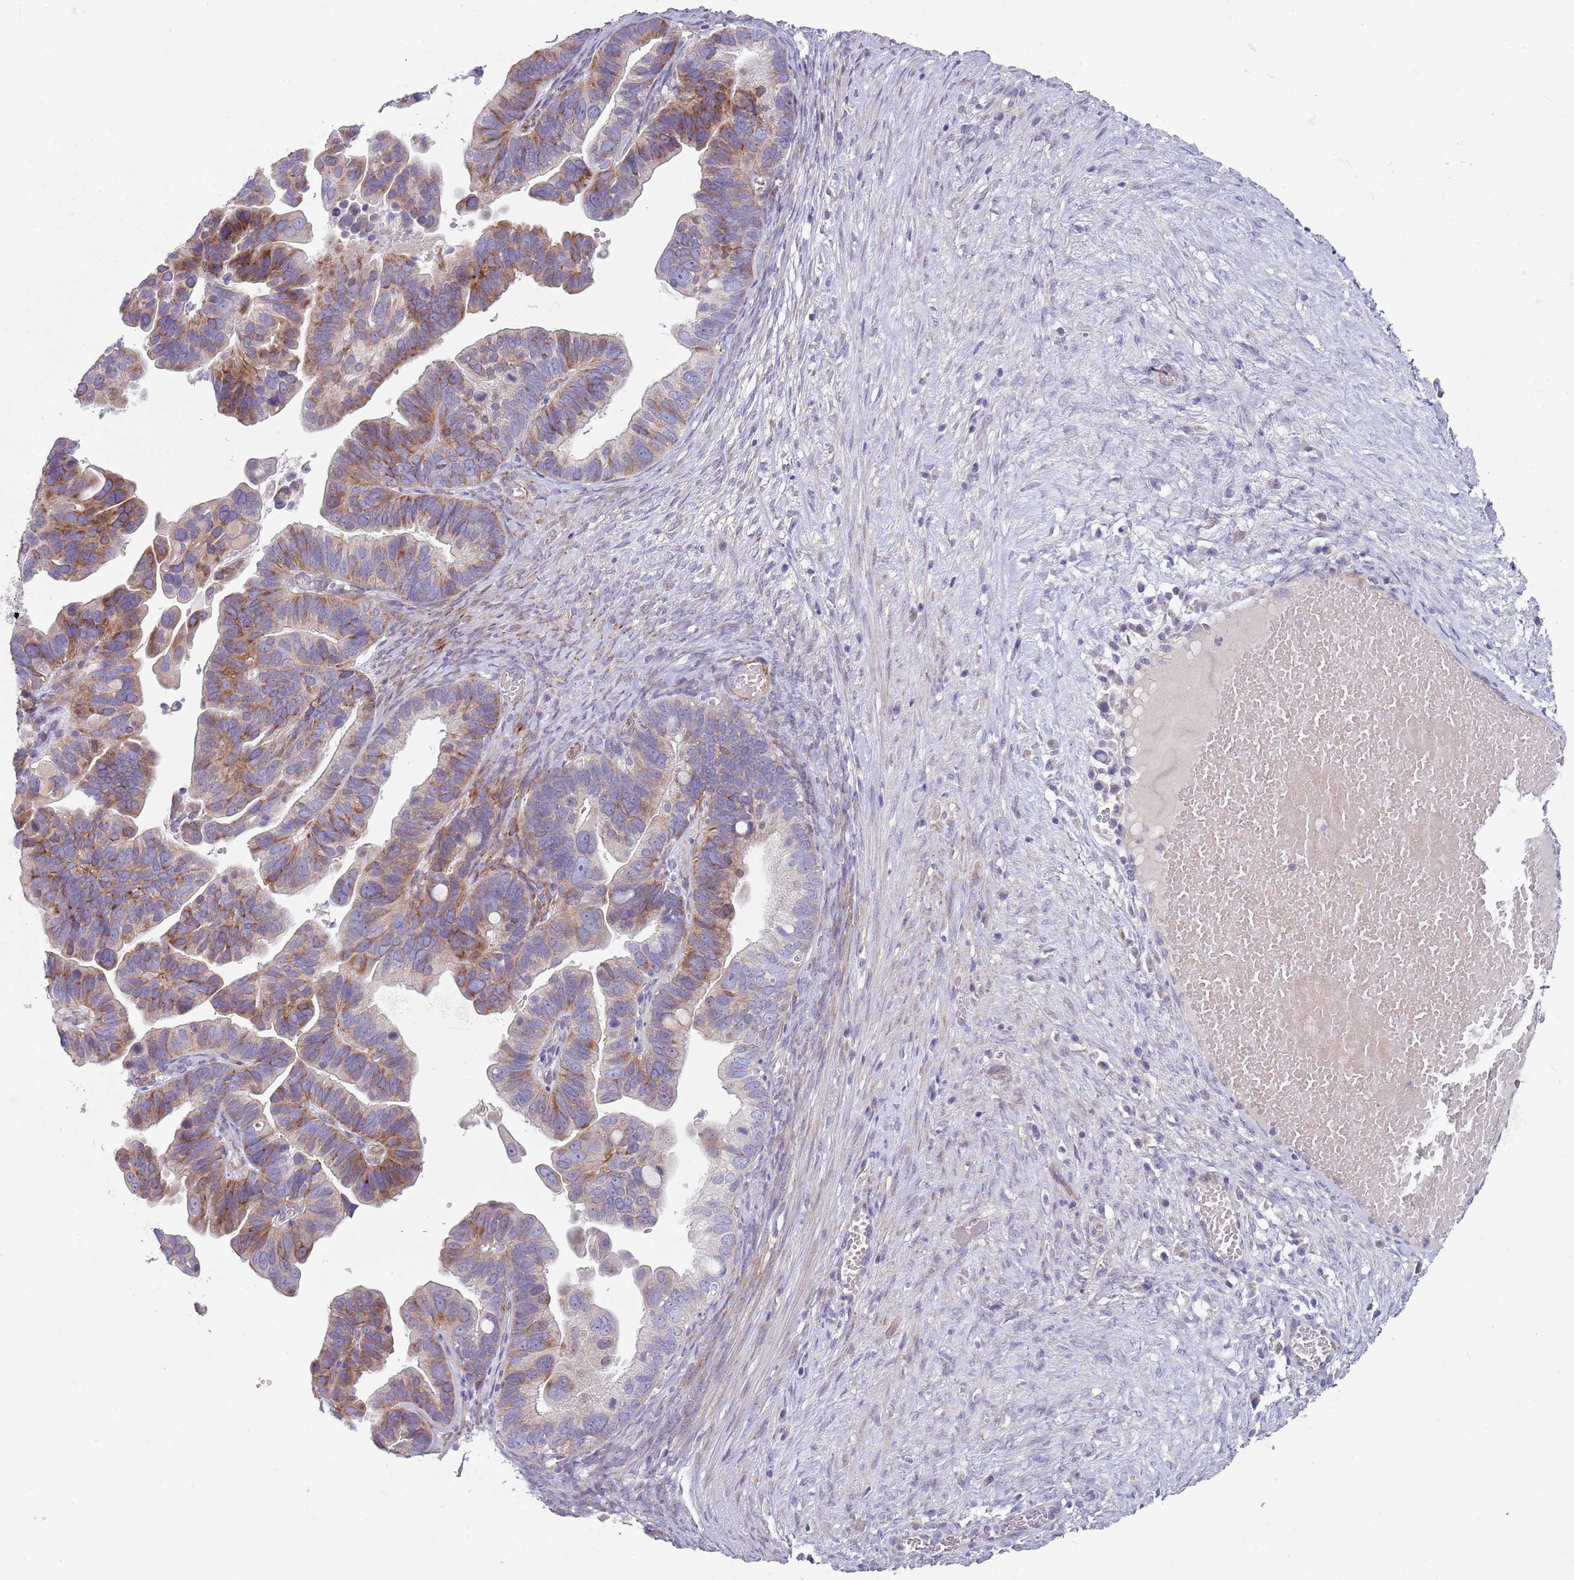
{"staining": {"intensity": "moderate", "quantity": "25%-75%", "location": "cytoplasmic/membranous"}, "tissue": "ovarian cancer", "cell_type": "Tumor cells", "image_type": "cancer", "snomed": [{"axis": "morphology", "description": "Cystadenocarcinoma, serous, NOS"}, {"axis": "topography", "description": "Ovary"}], "caption": "High-magnification brightfield microscopy of ovarian cancer stained with DAB (3,3'-diaminobenzidine) (brown) and counterstained with hematoxylin (blue). tumor cells exhibit moderate cytoplasmic/membranous staining is appreciated in approximately25%-75% of cells.", "gene": "ZNF583", "patient": {"sex": "female", "age": 56}}